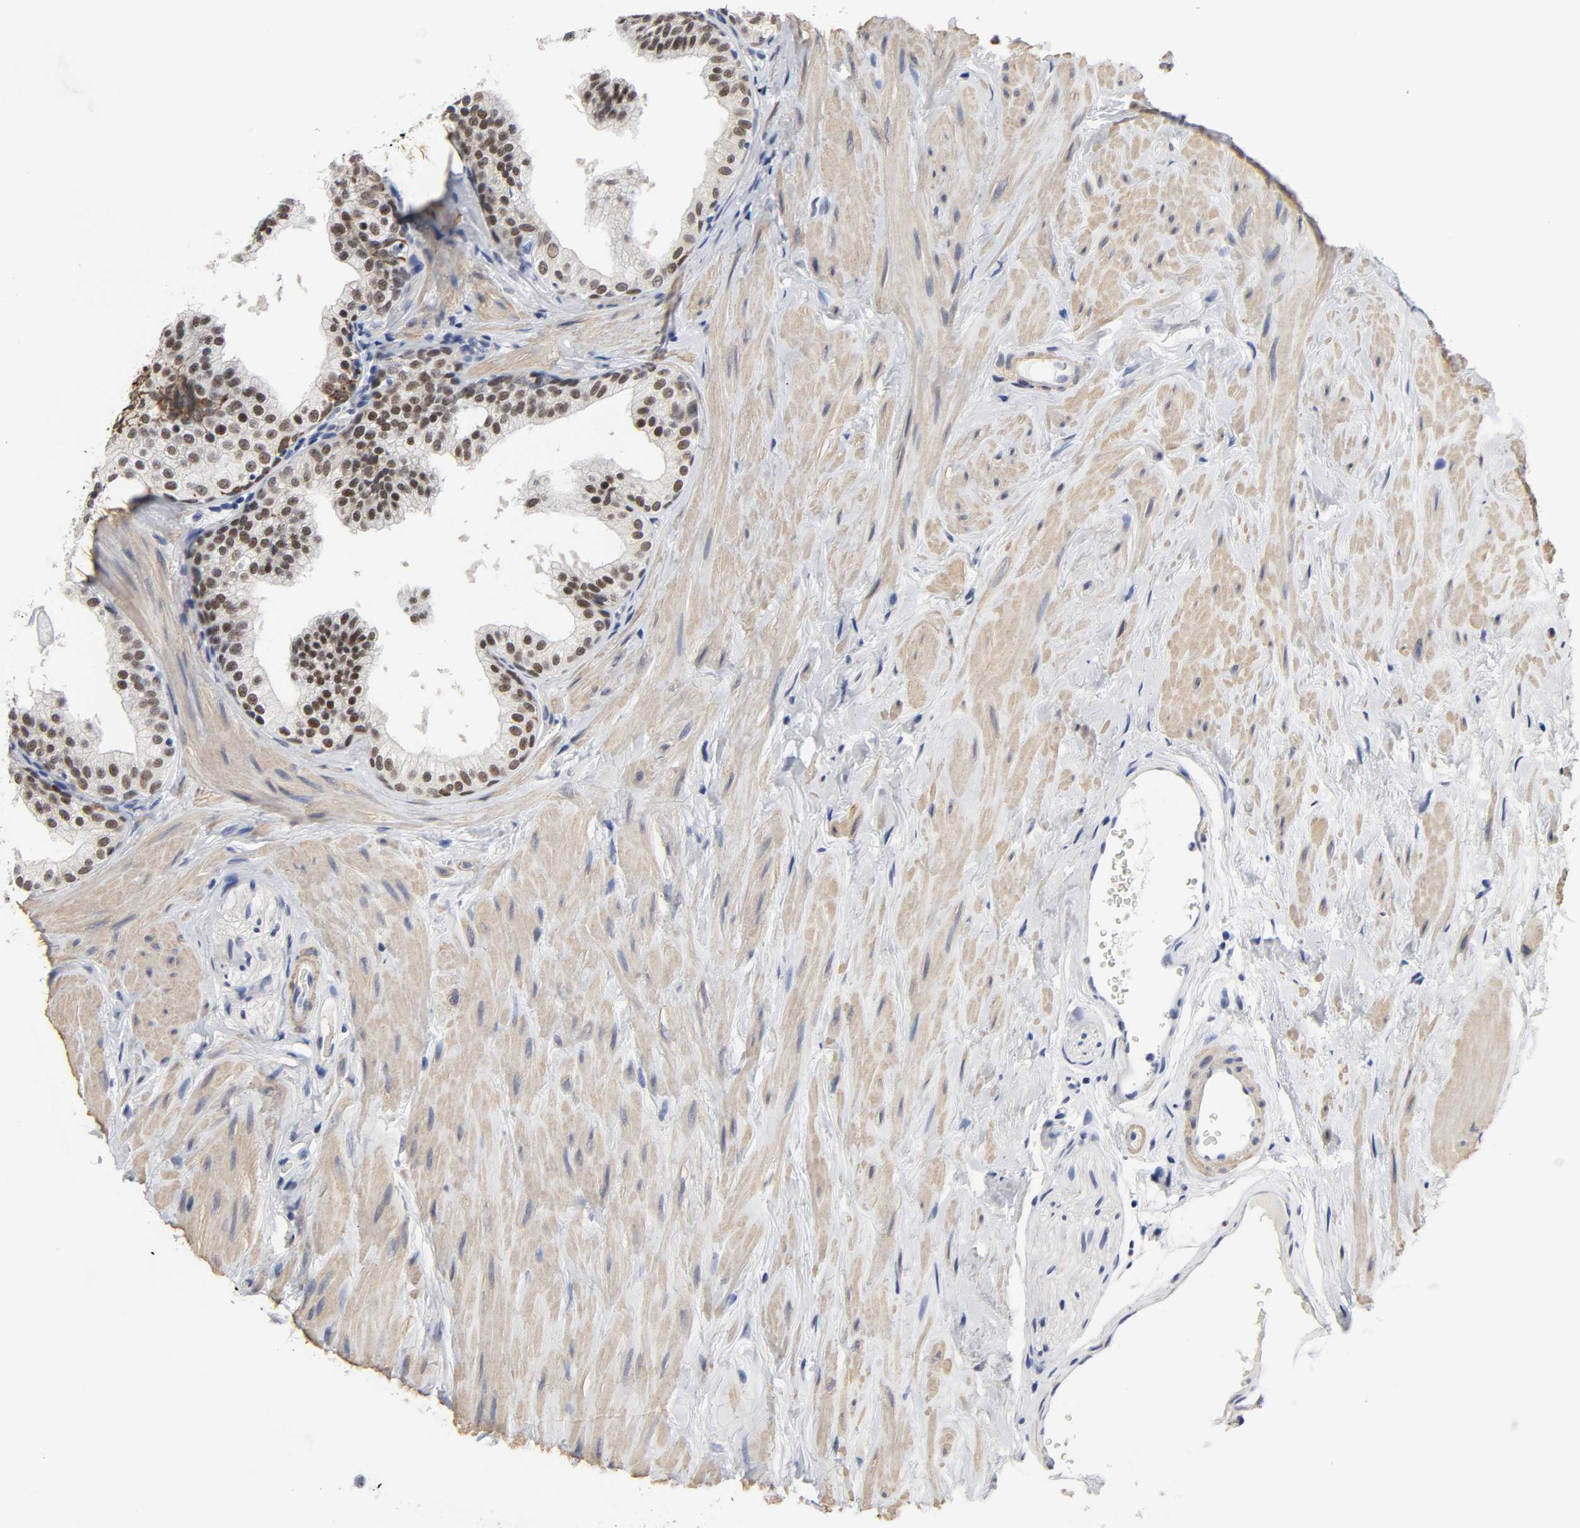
{"staining": {"intensity": "strong", "quantity": ">75%", "location": "nuclear"}, "tissue": "prostate", "cell_type": "Glandular cells", "image_type": "normal", "snomed": [{"axis": "morphology", "description": "Normal tissue, NOS"}, {"axis": "topography", "description": "Prostate"}], "caption": "Immunohistochemical staining of benign human prostate demonstrates high levels of strong nuclear positivity in approximately >75% of glandular cells. (brown staining indicates protein expression, while blue staining denotes nuclei).", "gene": "GRHL2", "patient": {"sex": "male", "age": 60}}